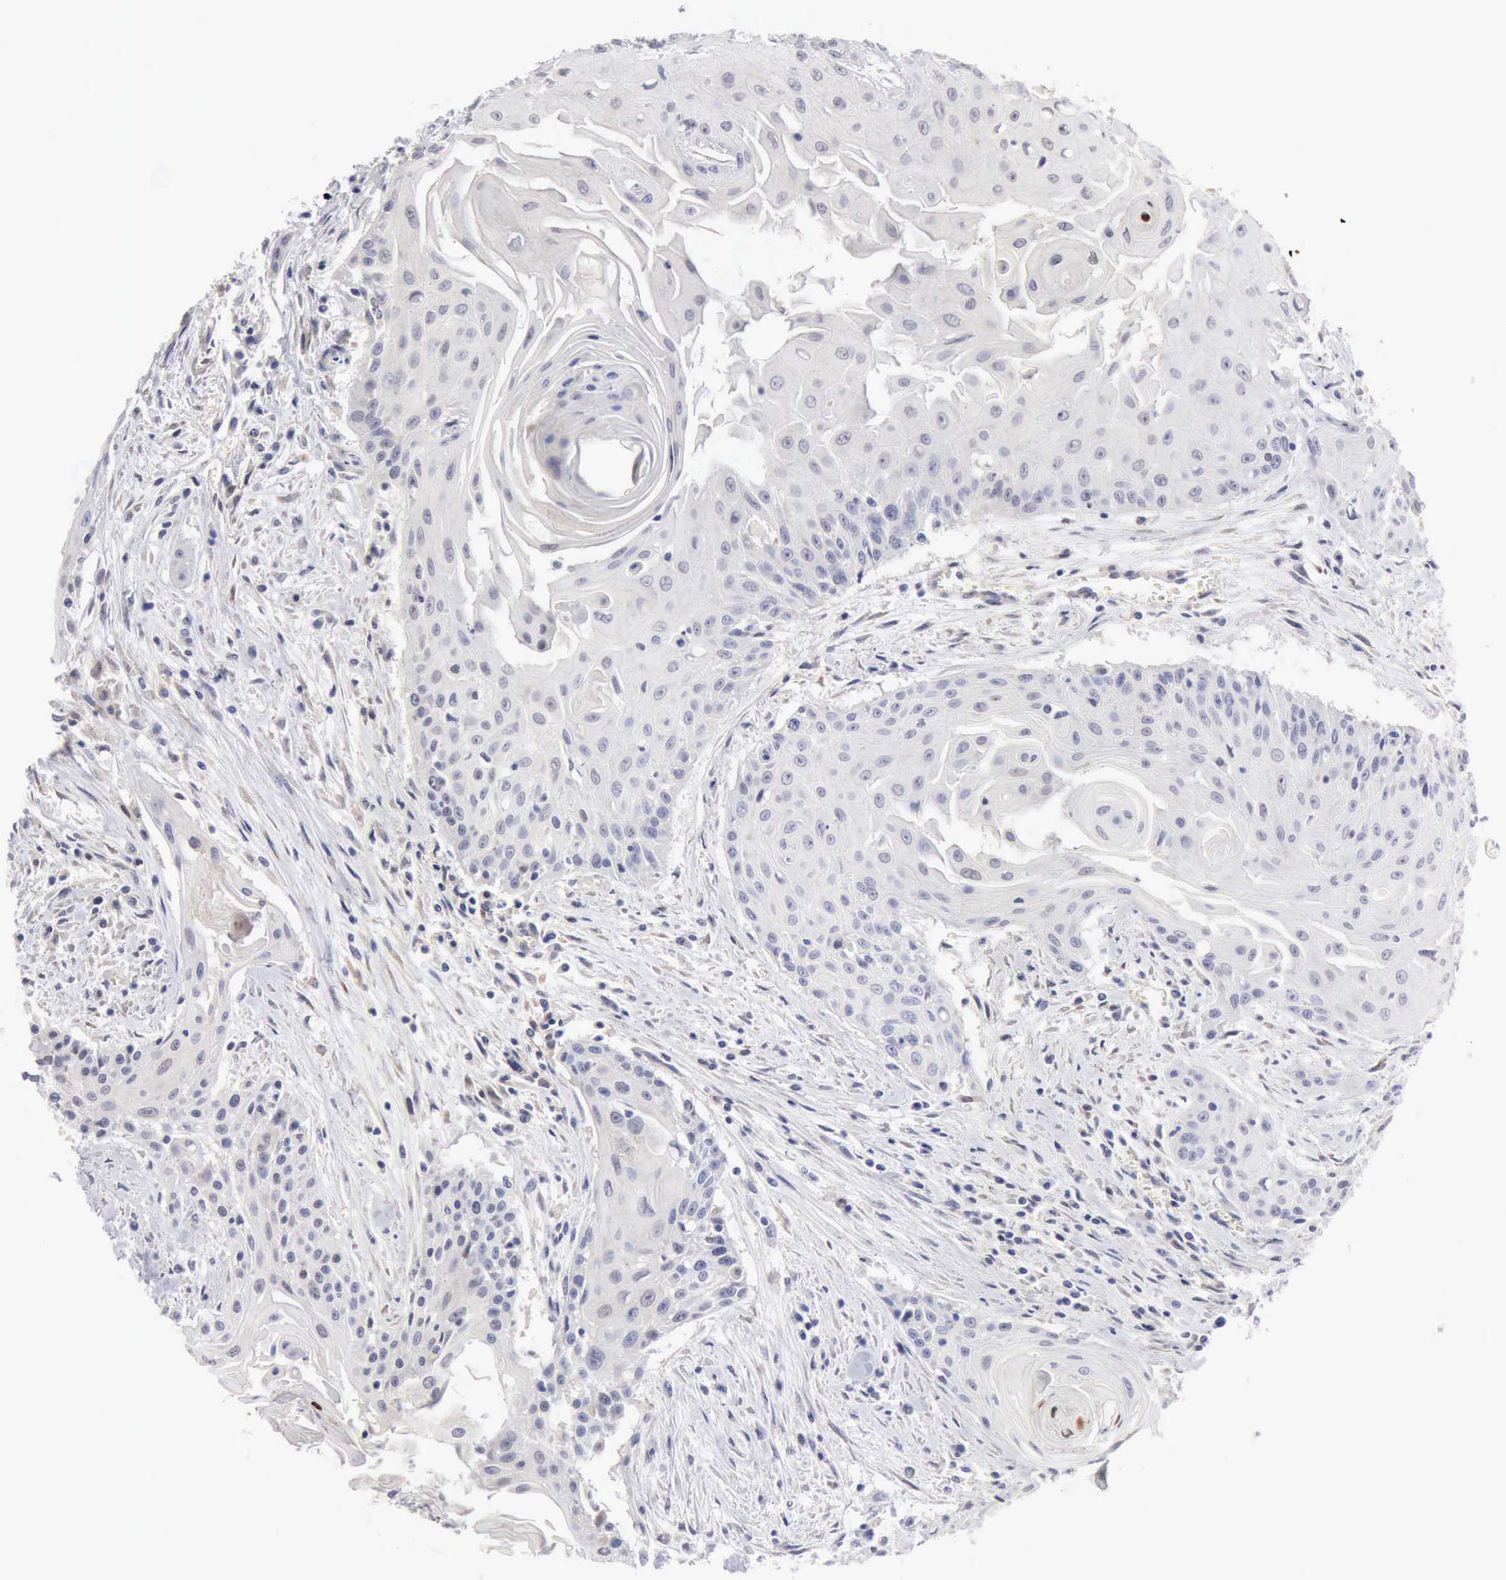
{"staining": {"intensity": "negative", "quantity": "none", "location": "none"}, "tissue": "head and neck cancer", "cell_type": "Tumor cells", "image_type": "cancer", "snomed": [{"axis": "morphology", "description": "Squamous cell carcinoma, NOS"}, {"axis": "morphology", "description": "Squamous cell carcinoma, metastatic, NOS"}, {"axis": "topography", "description": "Lymph node"}, {"axis": "topography", "description": "Salivary gland"}, {"axis": "topography", "description": "Head-Neck"}], "caption": "An immunohistochemistry image of head and neck cancer (squamous cell carcinoma) is shown. There is no staining in tumor cells of head and neck cancer (squamous cell carcinoma).", "gene": "PTGR2", "patient": {"sex": "female", "age": 74}}